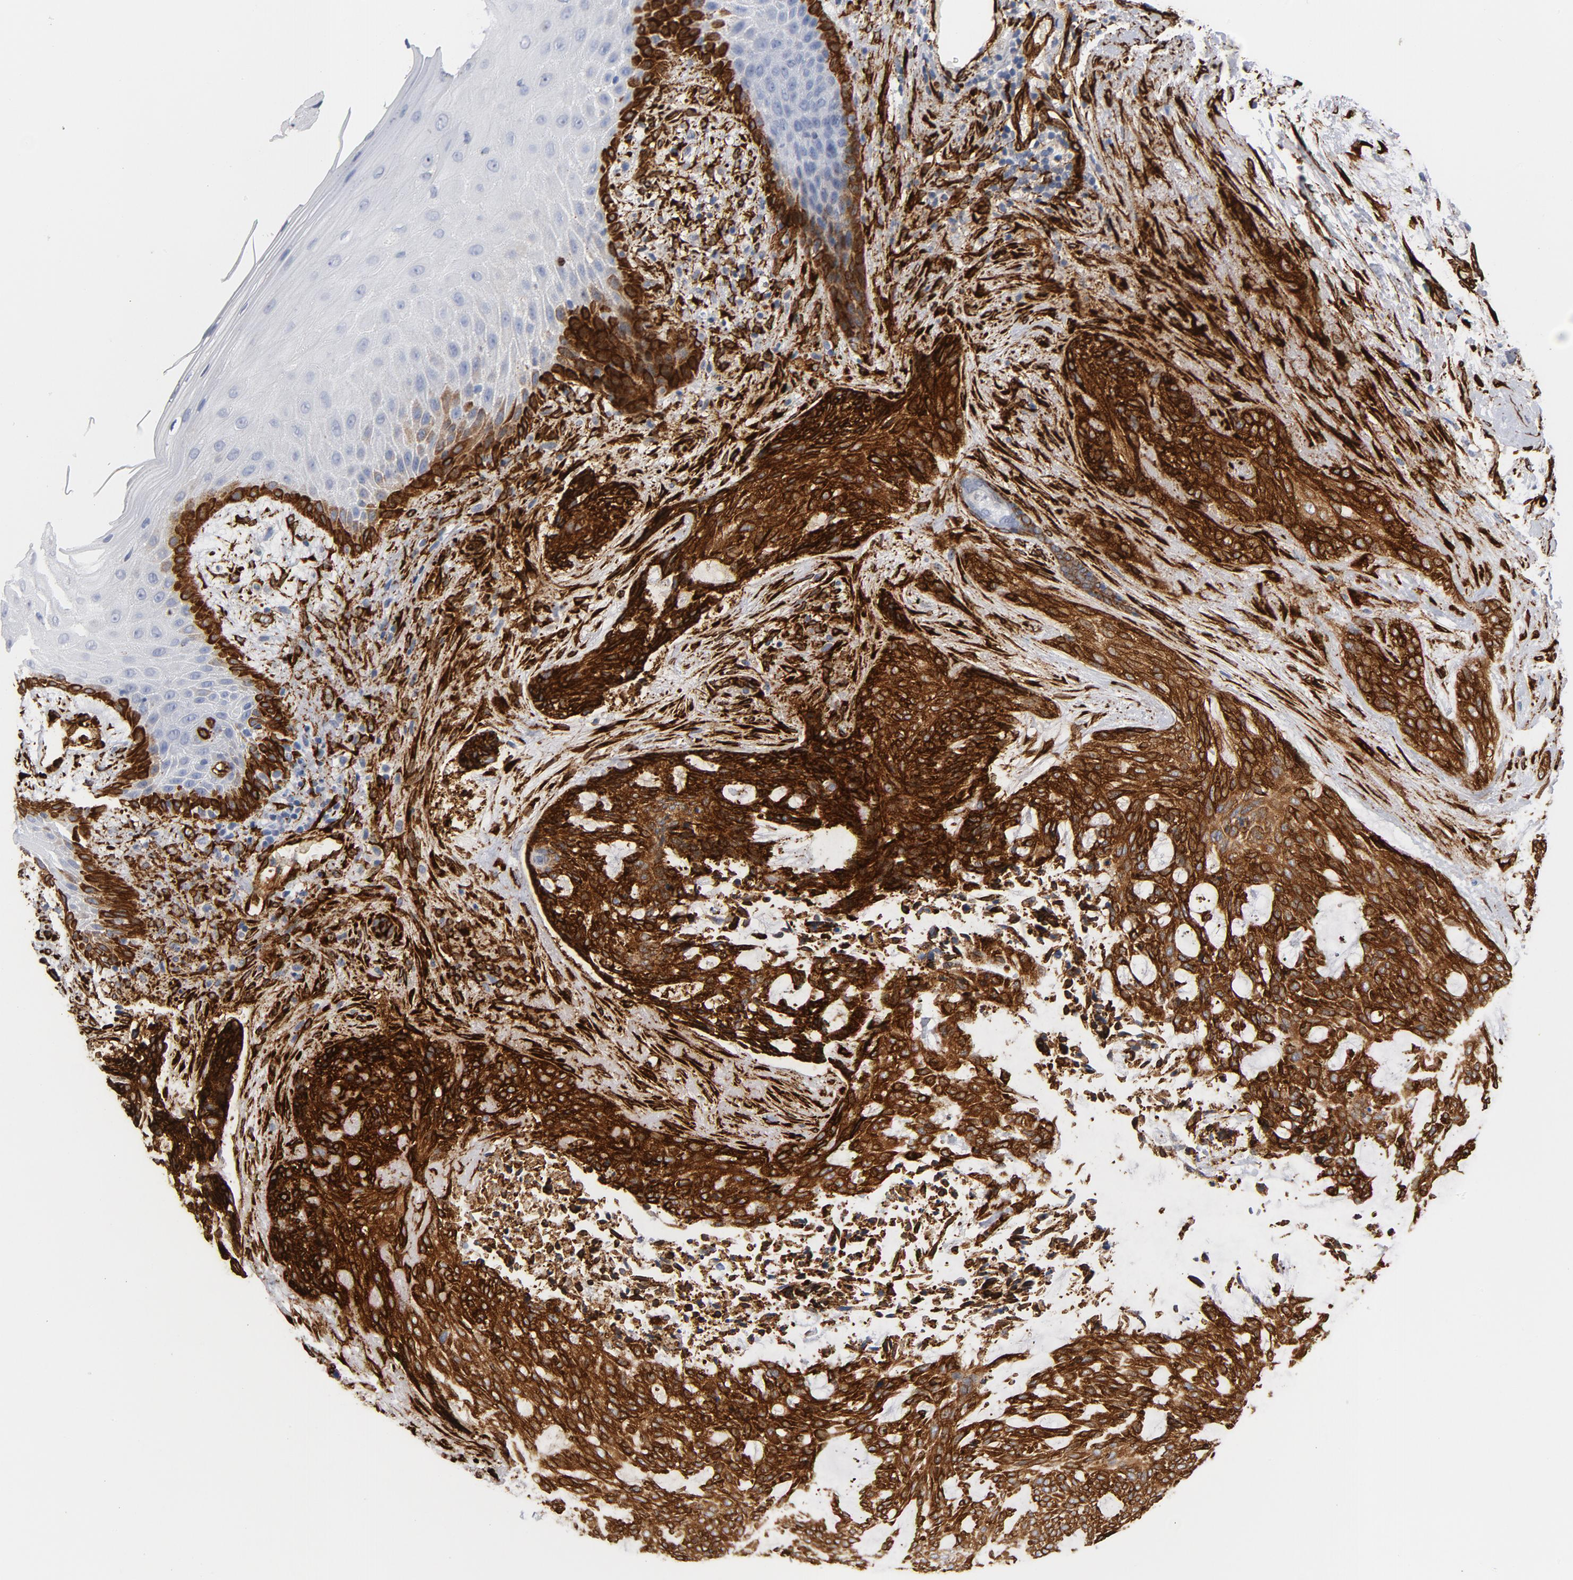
{"staining": {"intensity": "strong", "quantity": ">75%", "location": "cytoplasmic/membranous"}, "tissue": "skin cancer", "cell_type": "Tumor cells", "image_type": "cancer", "snomed": [{"axis": "morphology", "description": "Normal tissue, NOS"}, {"axis": "morphology", "description": "Basal cell carcinoma"}, {"axis": "topography", "description": "Skin"}], "caption": "IHC staining of skin cancer, which displays high levels of strong cytoplasmic/membranous staining in about >75% of tumor cells indicating strong cytoplasmic/membranous protein expression. The staining was performed using DAB (brown) for protein detection and nuclei were counterstained in hematoxylin (blue).", "gene": "SERPINH1", "patient": {"sex": "female", "age": 71}}